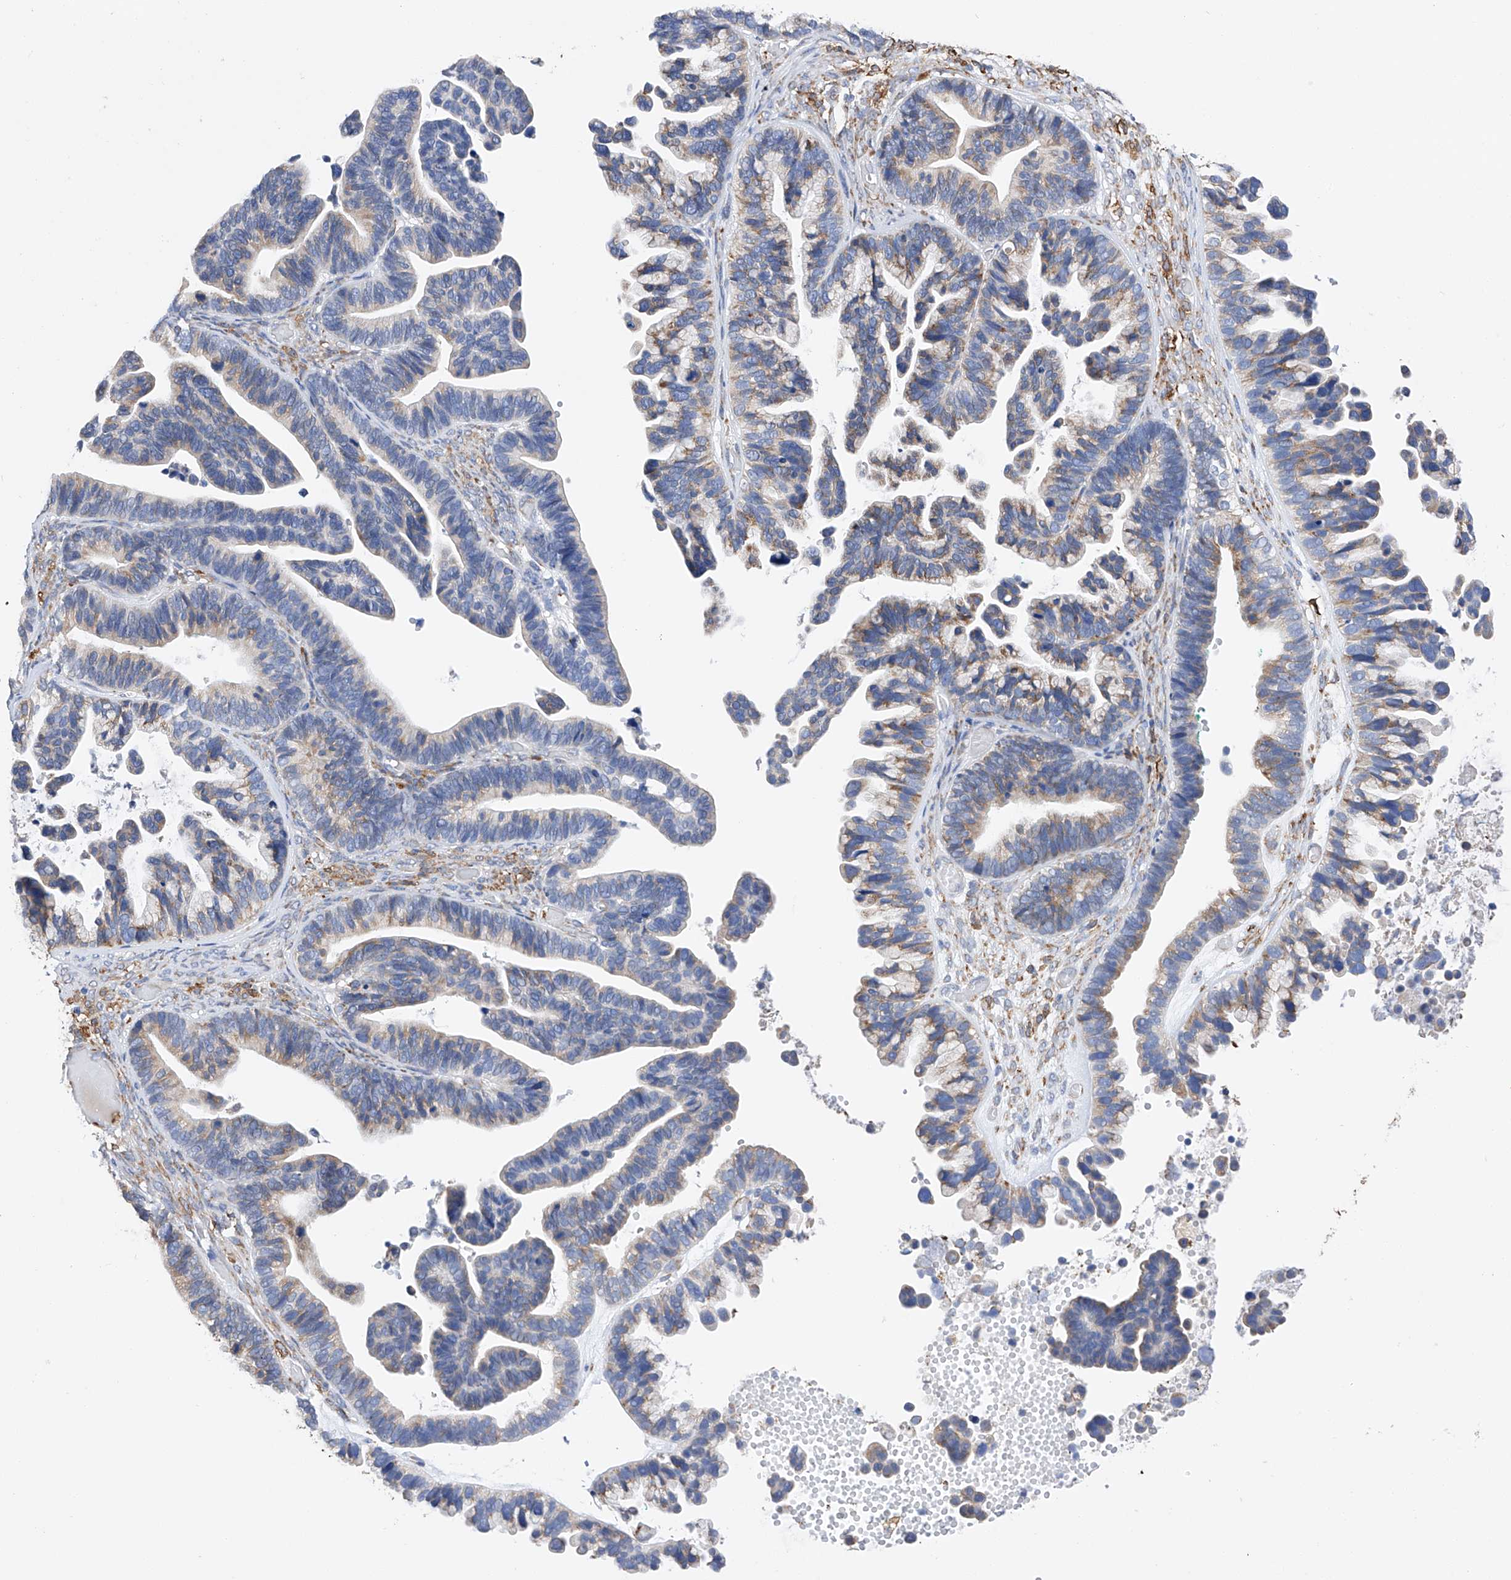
{"staining": {"intensity": "moderate", "quantity": "<25%", "location": "cytoplasmic/membranous"}, "tissue": "ovarian cancer", "cell_type": "Tumor cells", "image_type": "cancer", "snomed": [{"axis": "morphology", "description": "Cystadenocarcinoma, serous, NOS"}, {"axis": "topography", "description": "Ovary"}], "caption": "About <25% of tumor cells in ovarian serous cystadenocarcinoma show moderate cytoplasmic/membranous protein staining as visualized by brown immunohistochemical staining.", "gene": "PDIA5", "patient": {"sex": "female", "age": 56}}